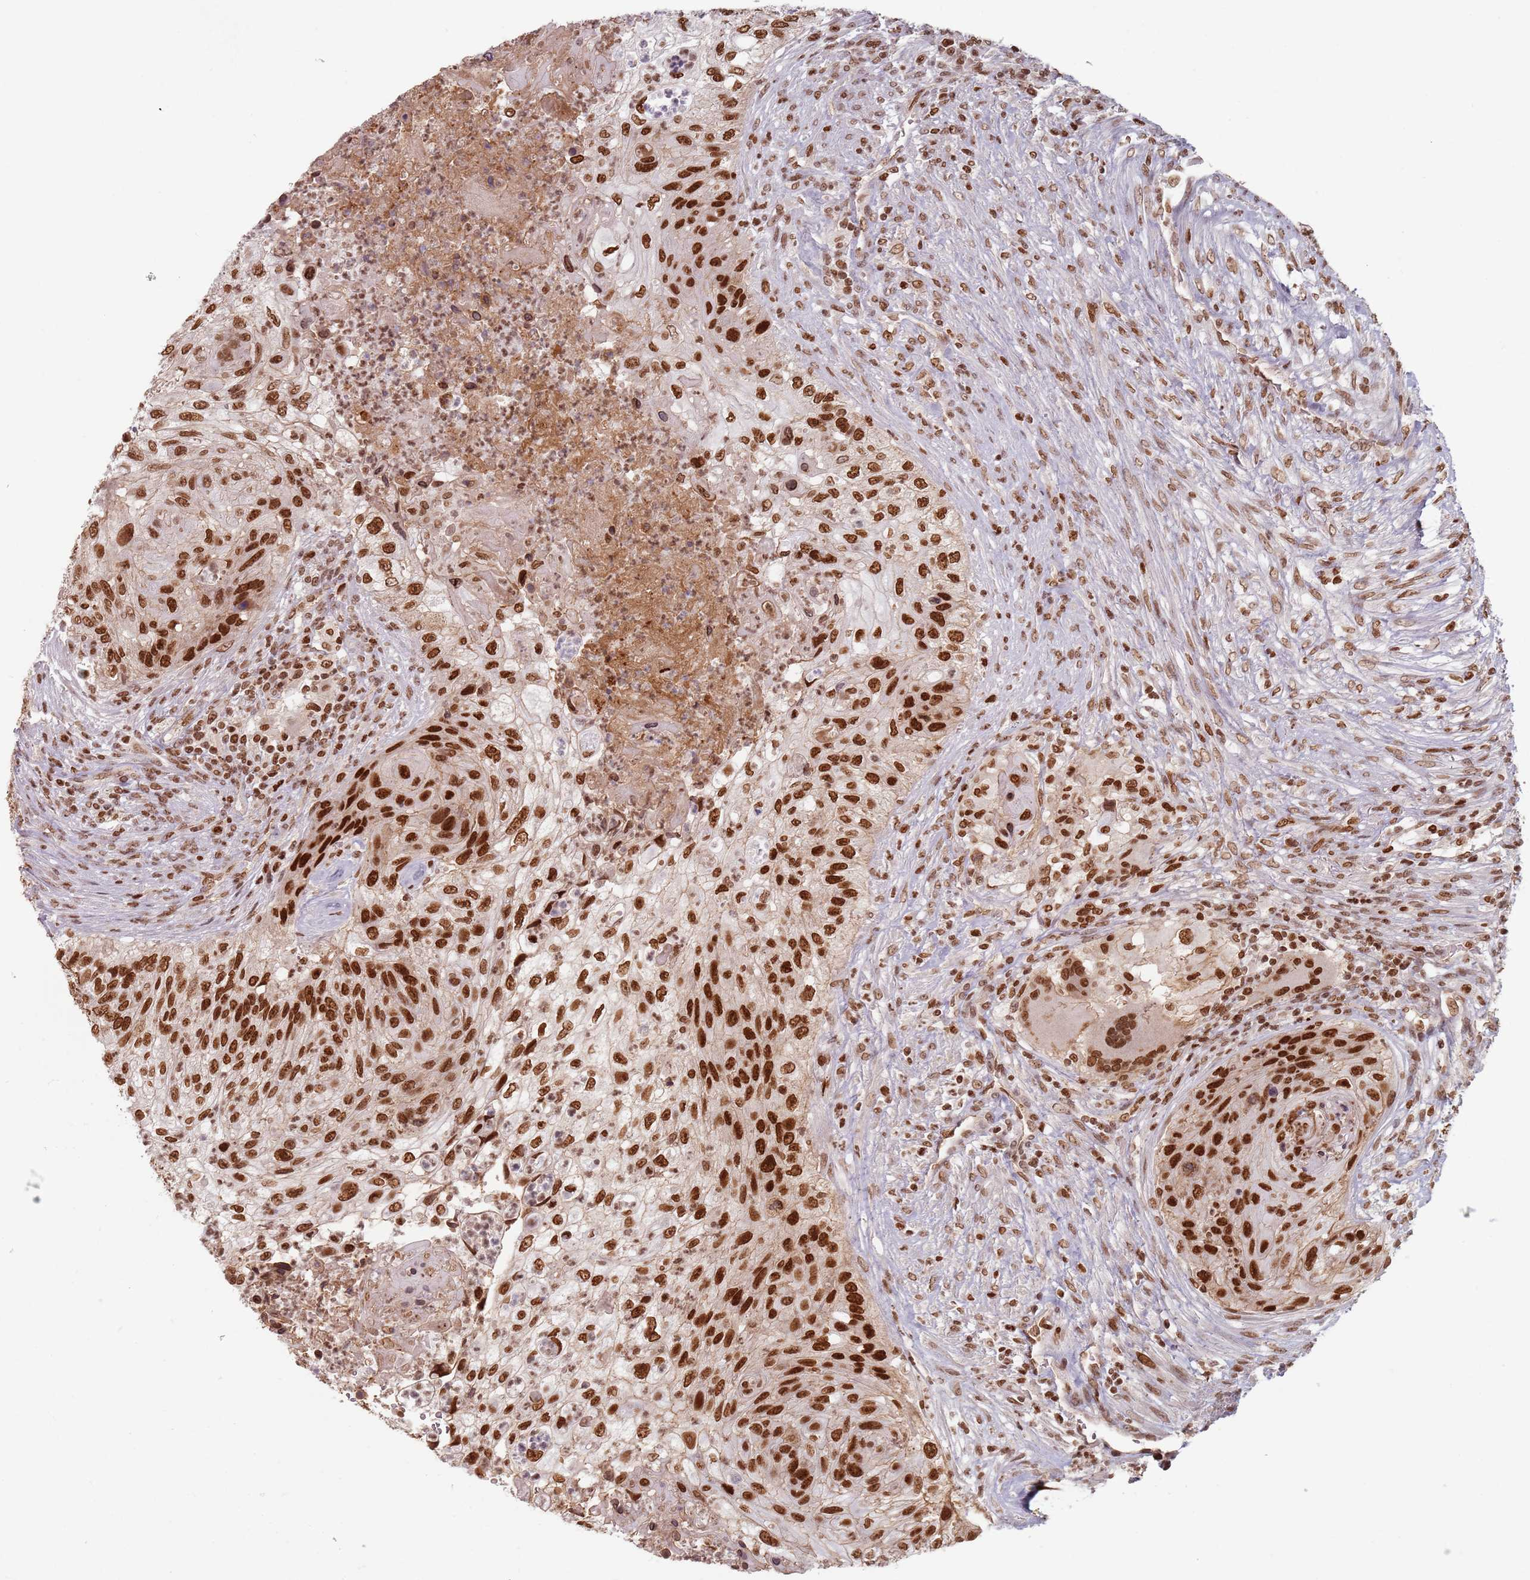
{"staining": {"intensity": "strong", "quantity": ">75%", "location": "cytoplasmic/membranous,nuclear"}, "tissue": "urothelial cancer", "cell_type": "Tumor cells", "image_type": "cancer", "snomed": [{"axis": "morphology", "description": "Urothelial carcinoma, High grade"}, {"axis": "topography", "description": "Urinary bladder"}], "caption": "An image of human high-grade urothelial carcinoma stained for a protein exhibits strong cytoplasmic/membranous and nuclear brown staining in tumor cells. (Brightfield microscopy of DAB IHC at high magnification).", "gene": "NUP50", "patient": {"sex": "female", "age": 60}}